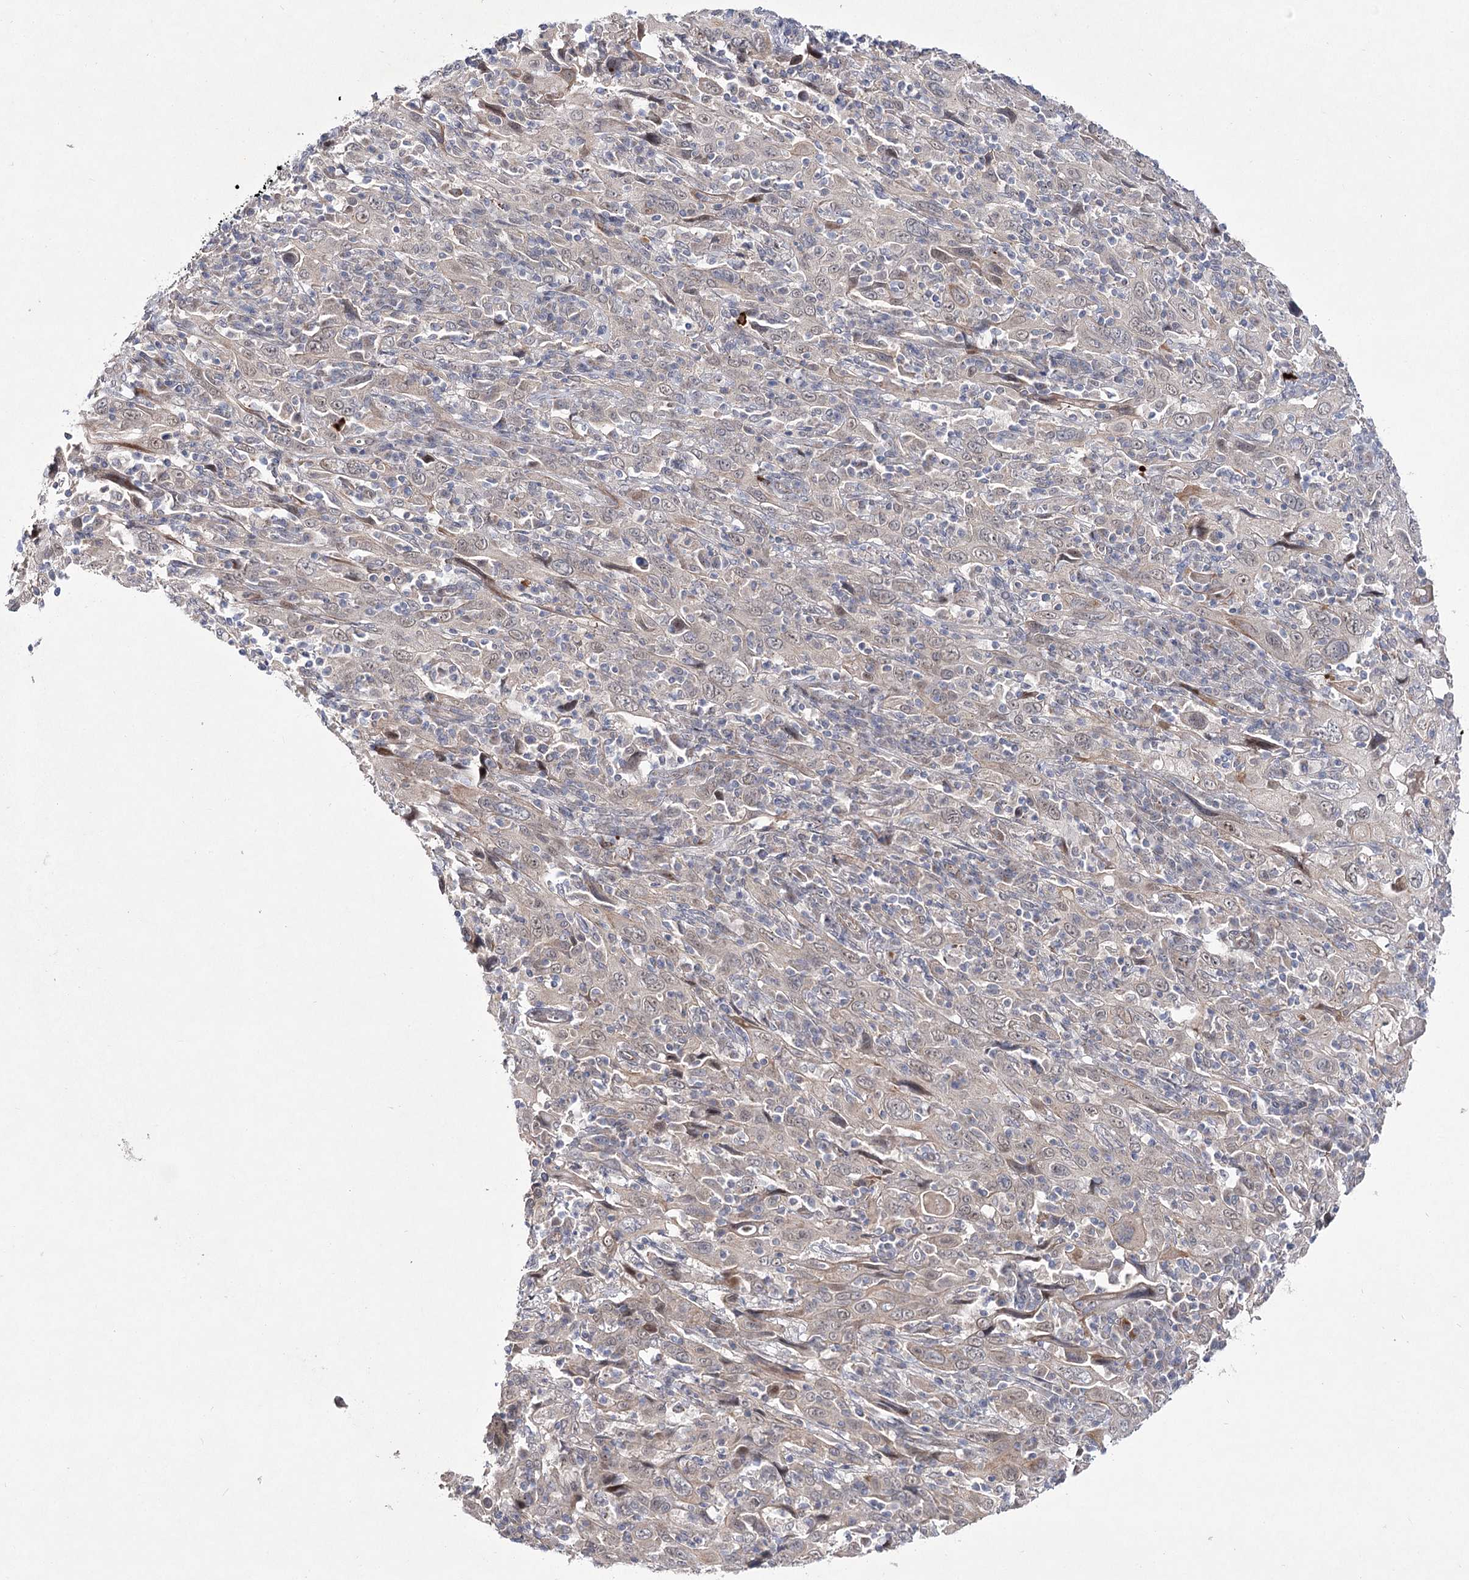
{"staining": {"intensity": "weak", "quantity": "<25%", "location": "cytoplasmic/membranous"}, "tissue": "cervical cancer", "cell_type": "Tumor cells", "image_type": "cancer", "snomed": [{"axis": "morphology", "description": "Squamous cell carcinoma, NOS"}, {"axis": "topography", "description": "Cervix"}], "caption": "Immunohistochemistry (IHC) photomicrograph of neoplastic tissue: human cervical cancer stained with DAB demonstrates no significant protein staining in tumor cells. The staining is performed using DAB (3,3'-diaminobenzidine) brown chromogen with nuclei counter-stained in using hematoxylin.", "gene": "ARHGAP32", "patient": {"sex": "female", "age": 46}}